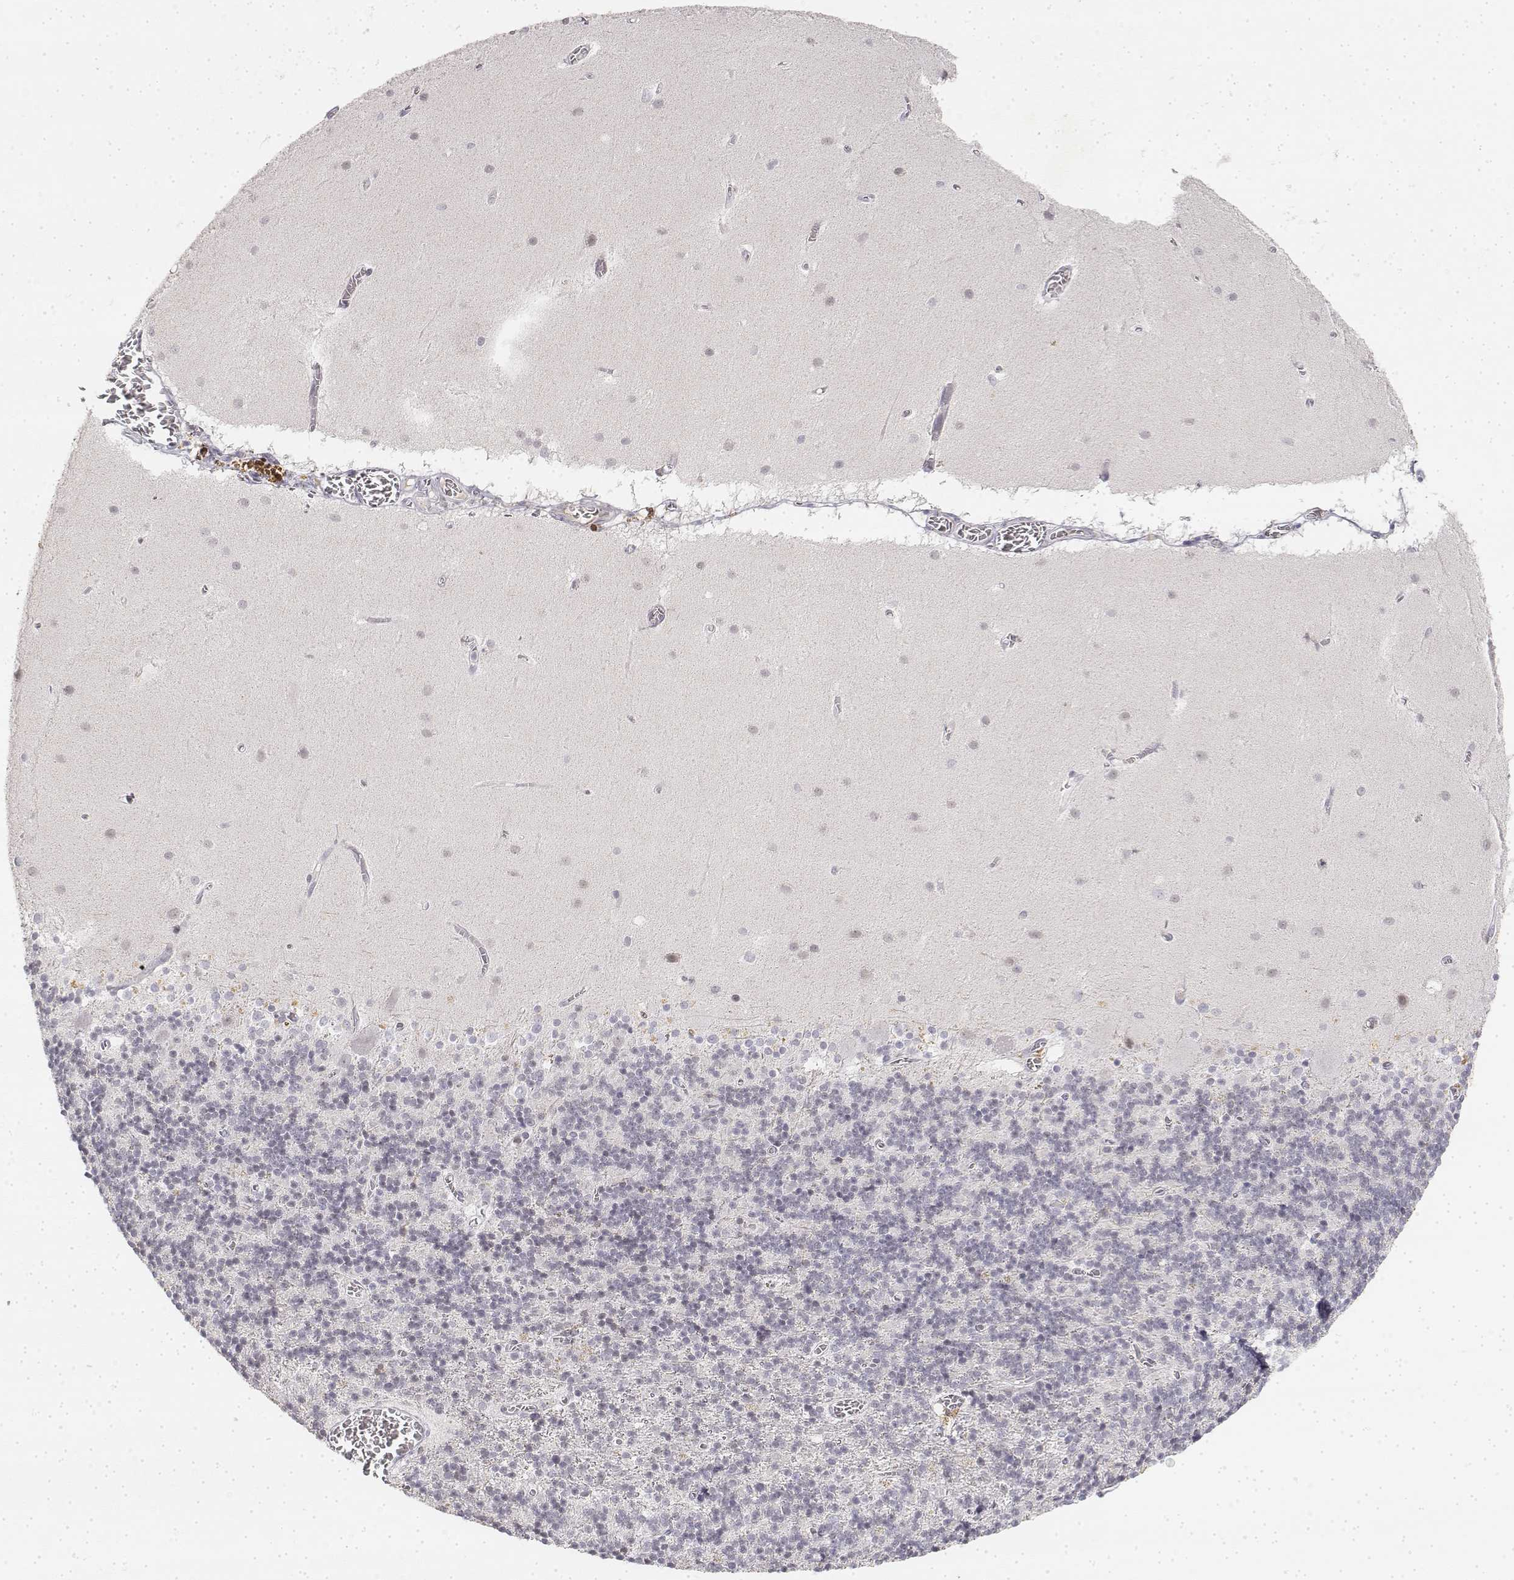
{"staining": {"intensity": "negative", "quantity": "none", "location": "none"}, "tissue": "cerebellum", "cell_type": "Cells in granular layer", "image_type": "normal", "snomed": [{"axis": "morphology", "description": "Normal tissue, NOS"}, {"axis": "topography", "description": "Cerebellum"}], "caption": "A high-resolution image shows immunohistochemistry staining of benign cerebellum, which reveals no significant expression in cells in granular layer.", "gene": "KRT84", "patient": {"sex": "male", "age": 70}}